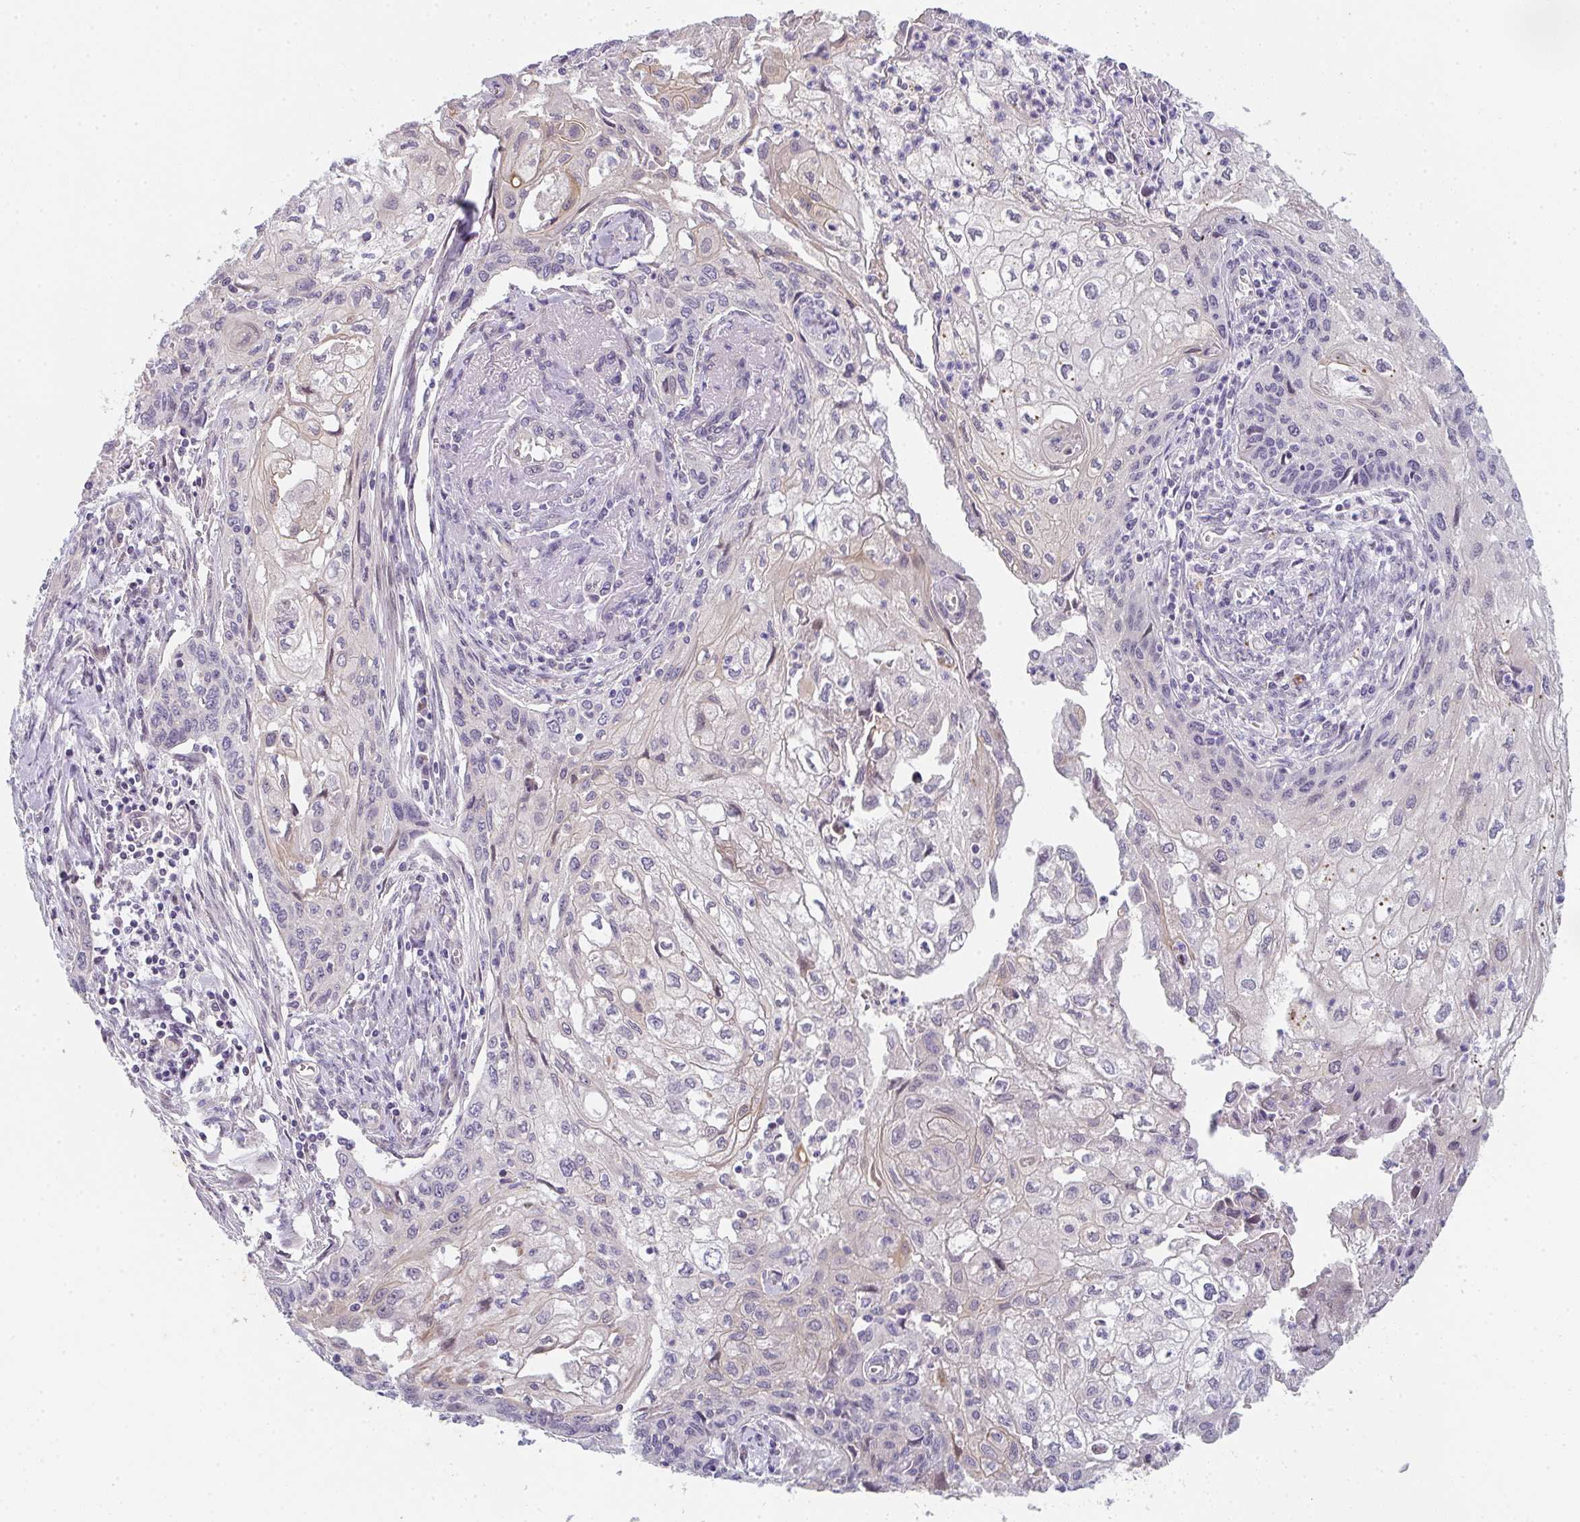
{"staining": {"intensity": "negative", "quantity": "none", "location": "none"}, "tissue": "cervical cancer", "cell_type": "Tumor cells", "image_type": "cancer", "snomed": [{"axis": "morphology", "description": "Squamous cell carcinoma, NOS"}, {"axis": "topography", "description": "Cervix"}], "caption": "Image shows no protein expression in tumor cells of squamous cell carcinoma (cervical) tissue. (Brightfield microscopy of DAB IHC at high magnification).", "gene": "TNFRSF10A", "patient": {"sex": "female", "age": 67}}